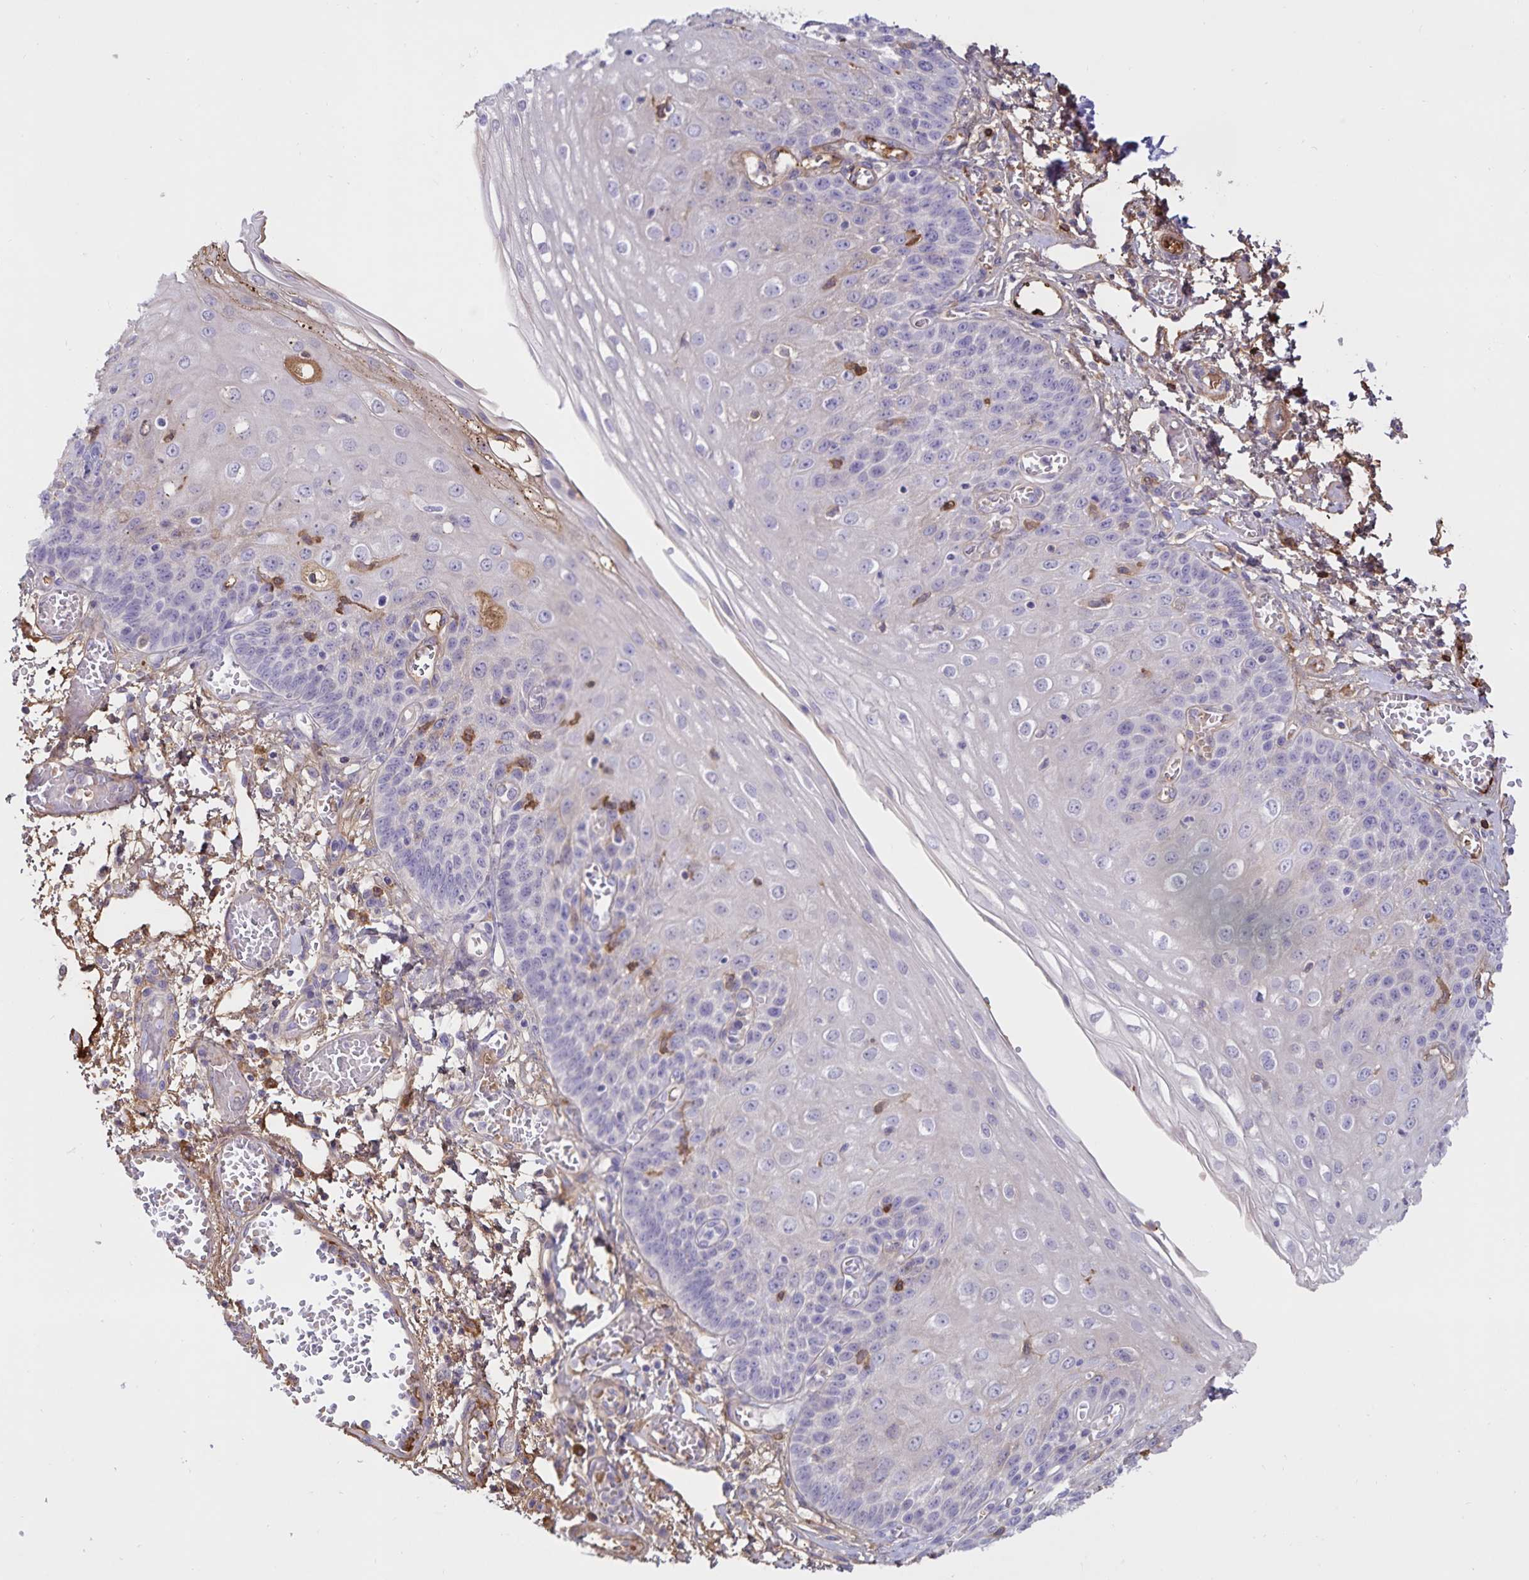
{"staining": {"intensity": "negative", "quantity": "none", "location": "none"}, "tissue": "esophagus", "cell_type": "Squamous epithelial cells", "image_type": "normal", "snomed": [{"axis": "morphology", "description": "Normal tissue, NOS"}, {"axis": "morphology", "description": "Adenocarcinoma, NOS"}, {"axis": "topography", "description": "Esophagus"}], "caption": "The immunohistochemistry (IHC) image has no significant staining in squamous epithelial cells of esophagus.", "gene": "FGG", "patient": {"sex": "male", "age": 81}}